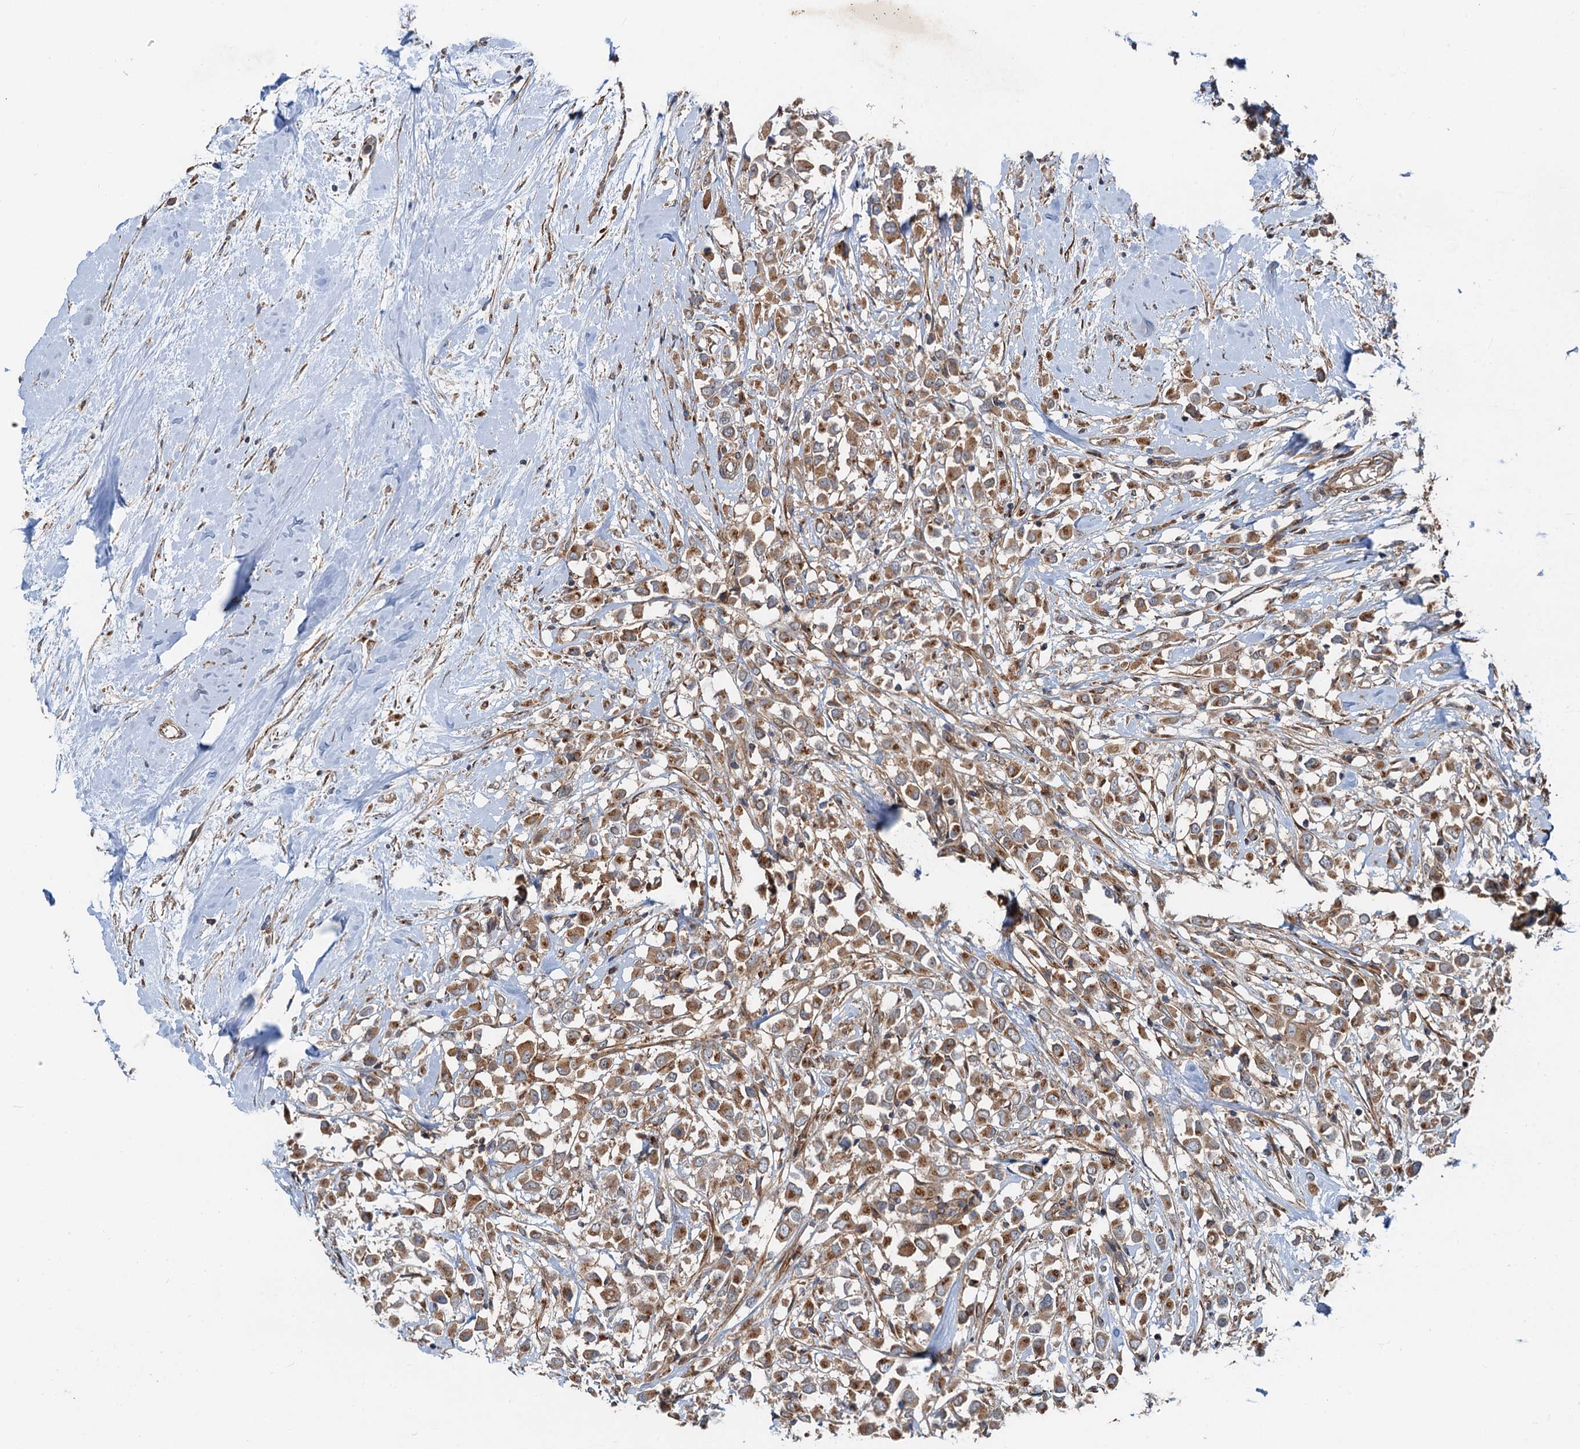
{"staining": {"intensity": "strong", "quantity": ">75%", "location": "cytoplasmic/membranous"}, "tissue": "breast cancer", "cell_type": "Tumor cells", "image_type": "cancer", "snomed": [{"axis": "morphology", "description": "Duct carcinoma"}, {"axis": "topography", "description": "Breast"}], "caption": "Tumor cells reveal high levels of strong cytoplasmic/membranous positivity in approximately >75% of cells in infiltrating ductal carcinoma (breast).", "gene": "ANKRD26", "patient": {"sex": "female", "age": 87}}